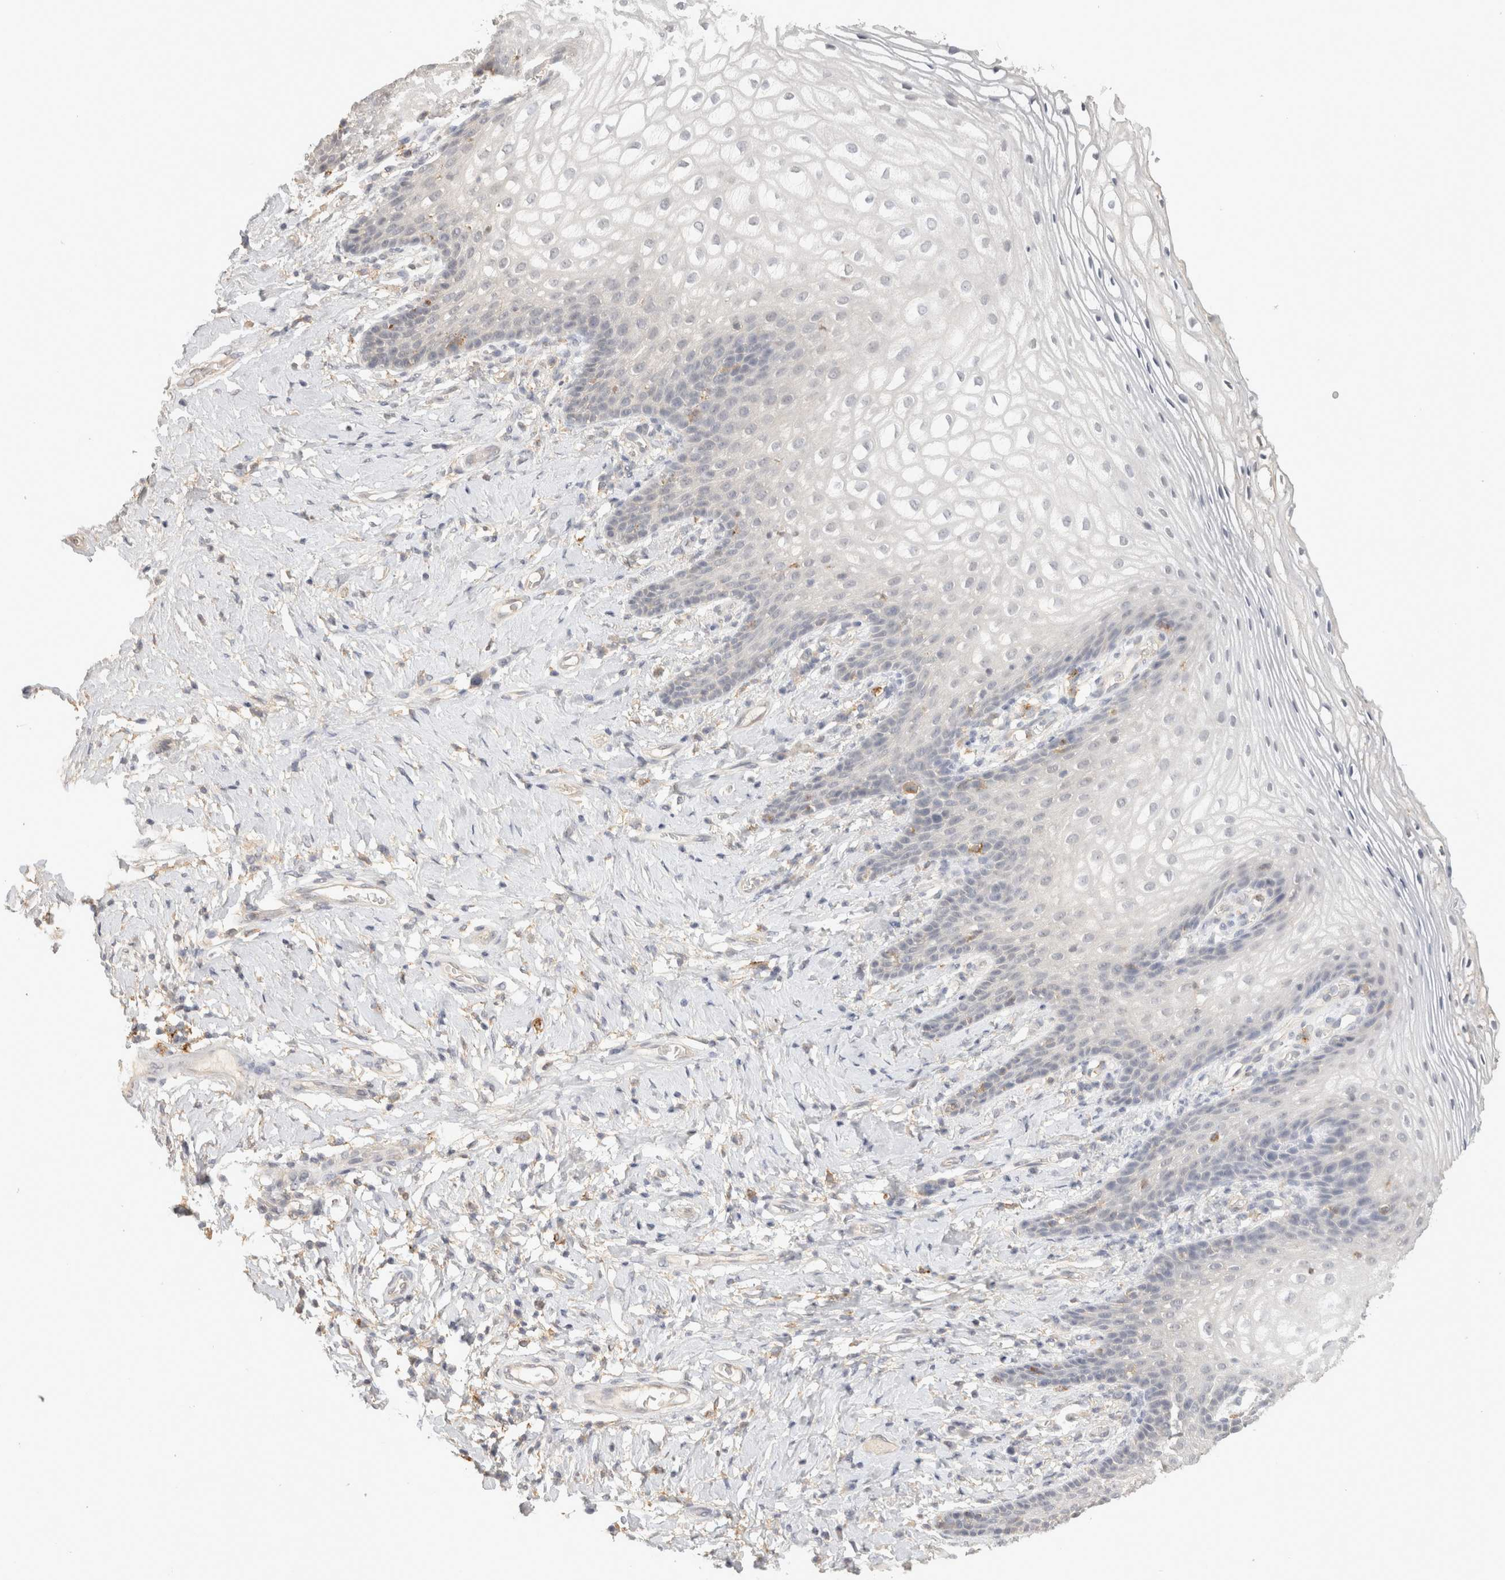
{"staining": {"intensity": "negative", "quantity": "none", "location": "none"}, "tissue": "vagina", "cell_type": "Squamous epithelial cells", "image_type": "normal", "snomed": [{"axis": "morphology", "description": "Normal tissue, NOS"}, {"axis": "topography", "description": "Vagina"}], "caption": "The histopathology image shows no significant positivity in squamous epithelial cells of vagina. (DAB (3,3'-diaminobenzidine) IHC visualized using brightfield microscopy, high magnification).", "gene": "HAVCR2", "patient": {"sex": "female", "age": 60}}